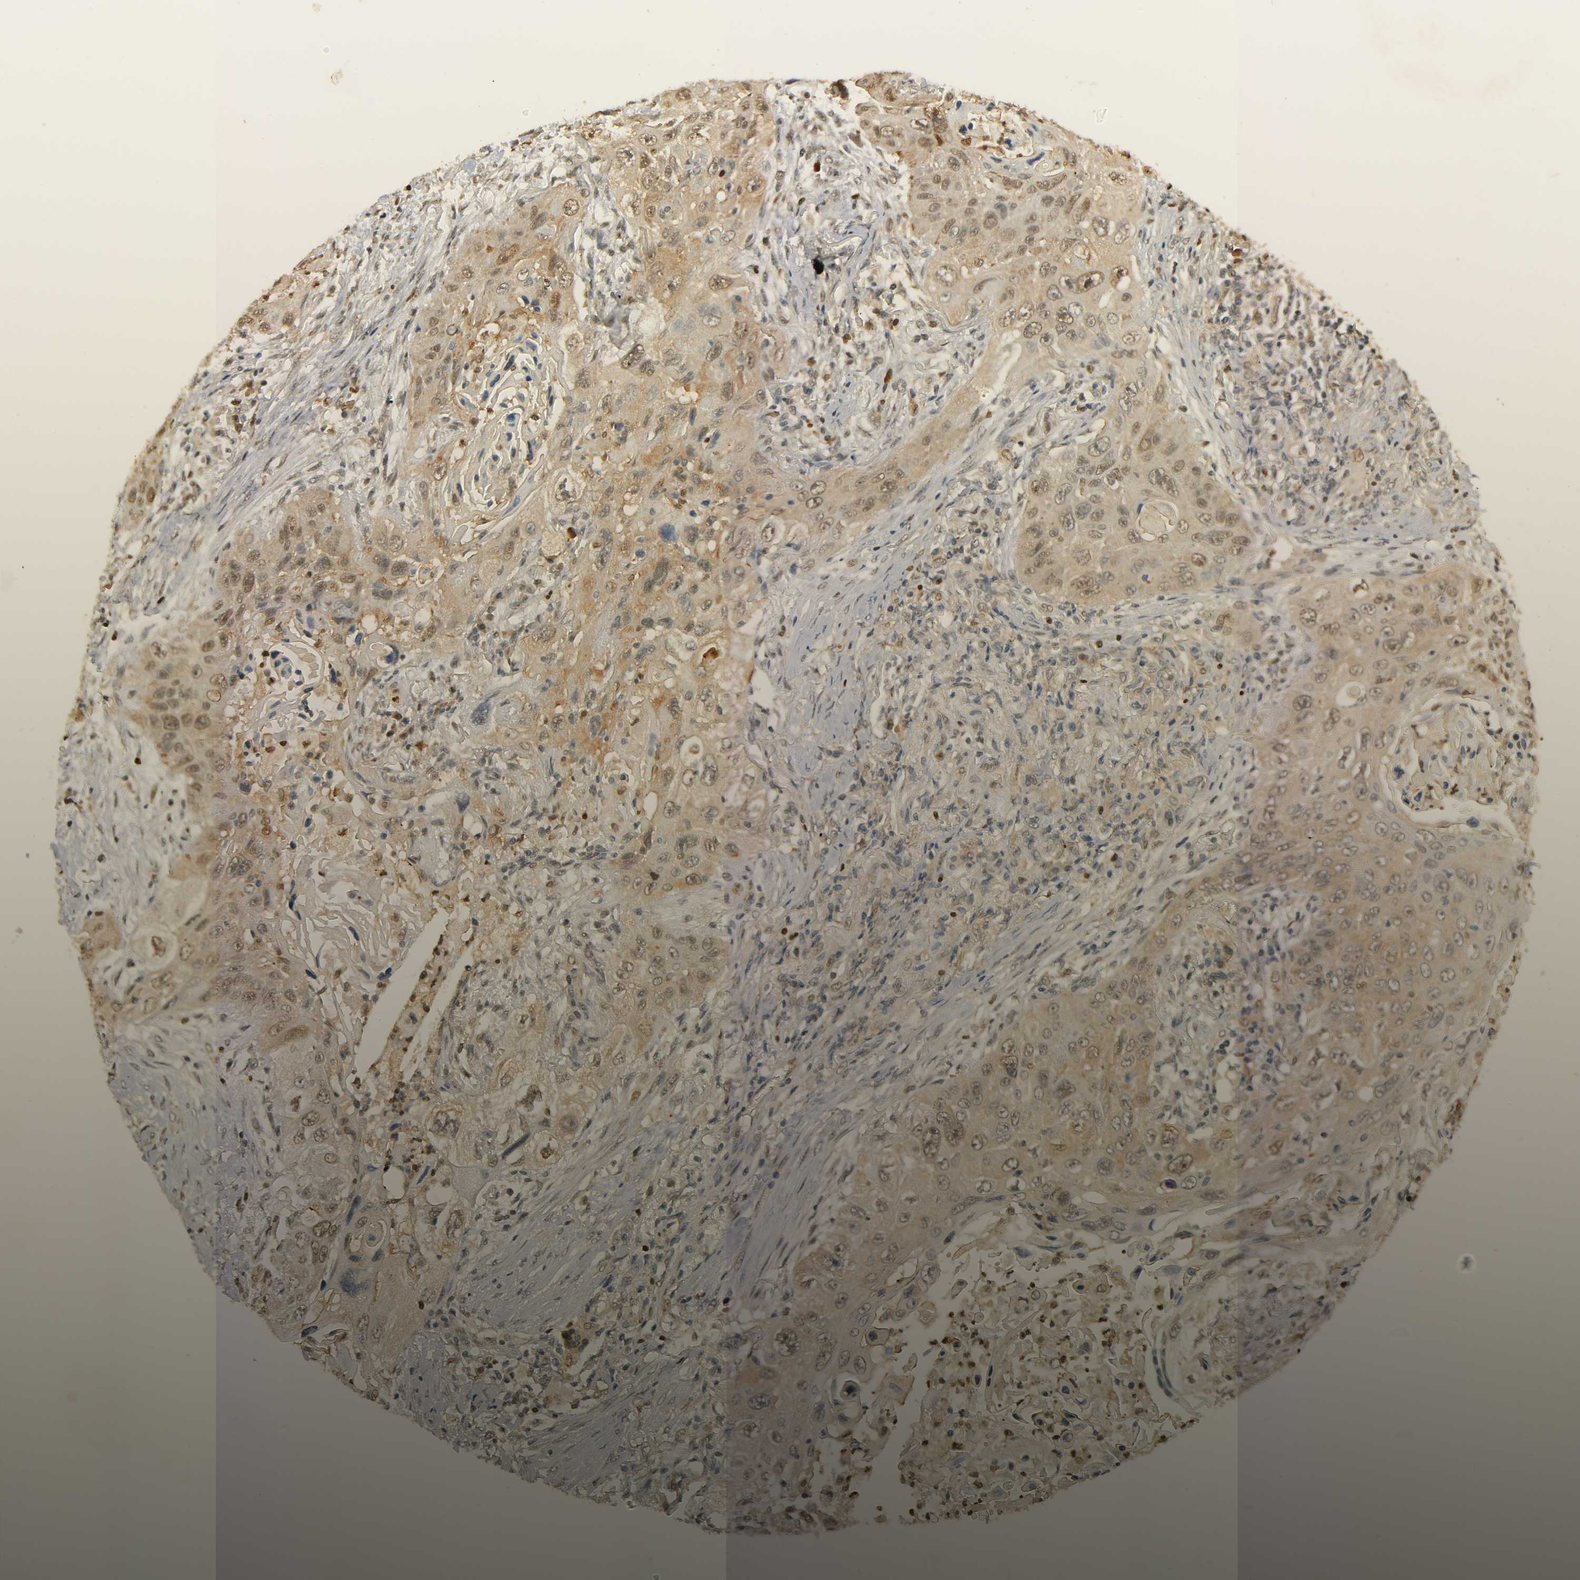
{"staining": {"intensity": "moderate", "quantity": ">75%", "location": "cytoplasmic/membranous,nuclear"}, "tissue": "lung cancer", "cell_type": "Tumor cells", "image_type": "cancer", "snomed": [{"axis": "morphology", "description": "Squamous cell carcinoma, NOS"}, {"axis": "topography", "description": "Lung"}], "caption": "Immunohistochemistry (IHC) staining of lung cancer (squamous cell carcinoma), which shows medium levels of moderate cytoplasmic/membranous and nuclear positivity in about >75% of tumor cells indicating moderate cytoplasmic/membranous and nuclear protein positivity. The staining was performed using DAB (3,3'-diaminobenzidine) (brown) for protein detection and nuclei were counterstained in hematoxylin (blue).", "gene": "ZFPM2", "patient": {"sex": "female", "age": 67}}